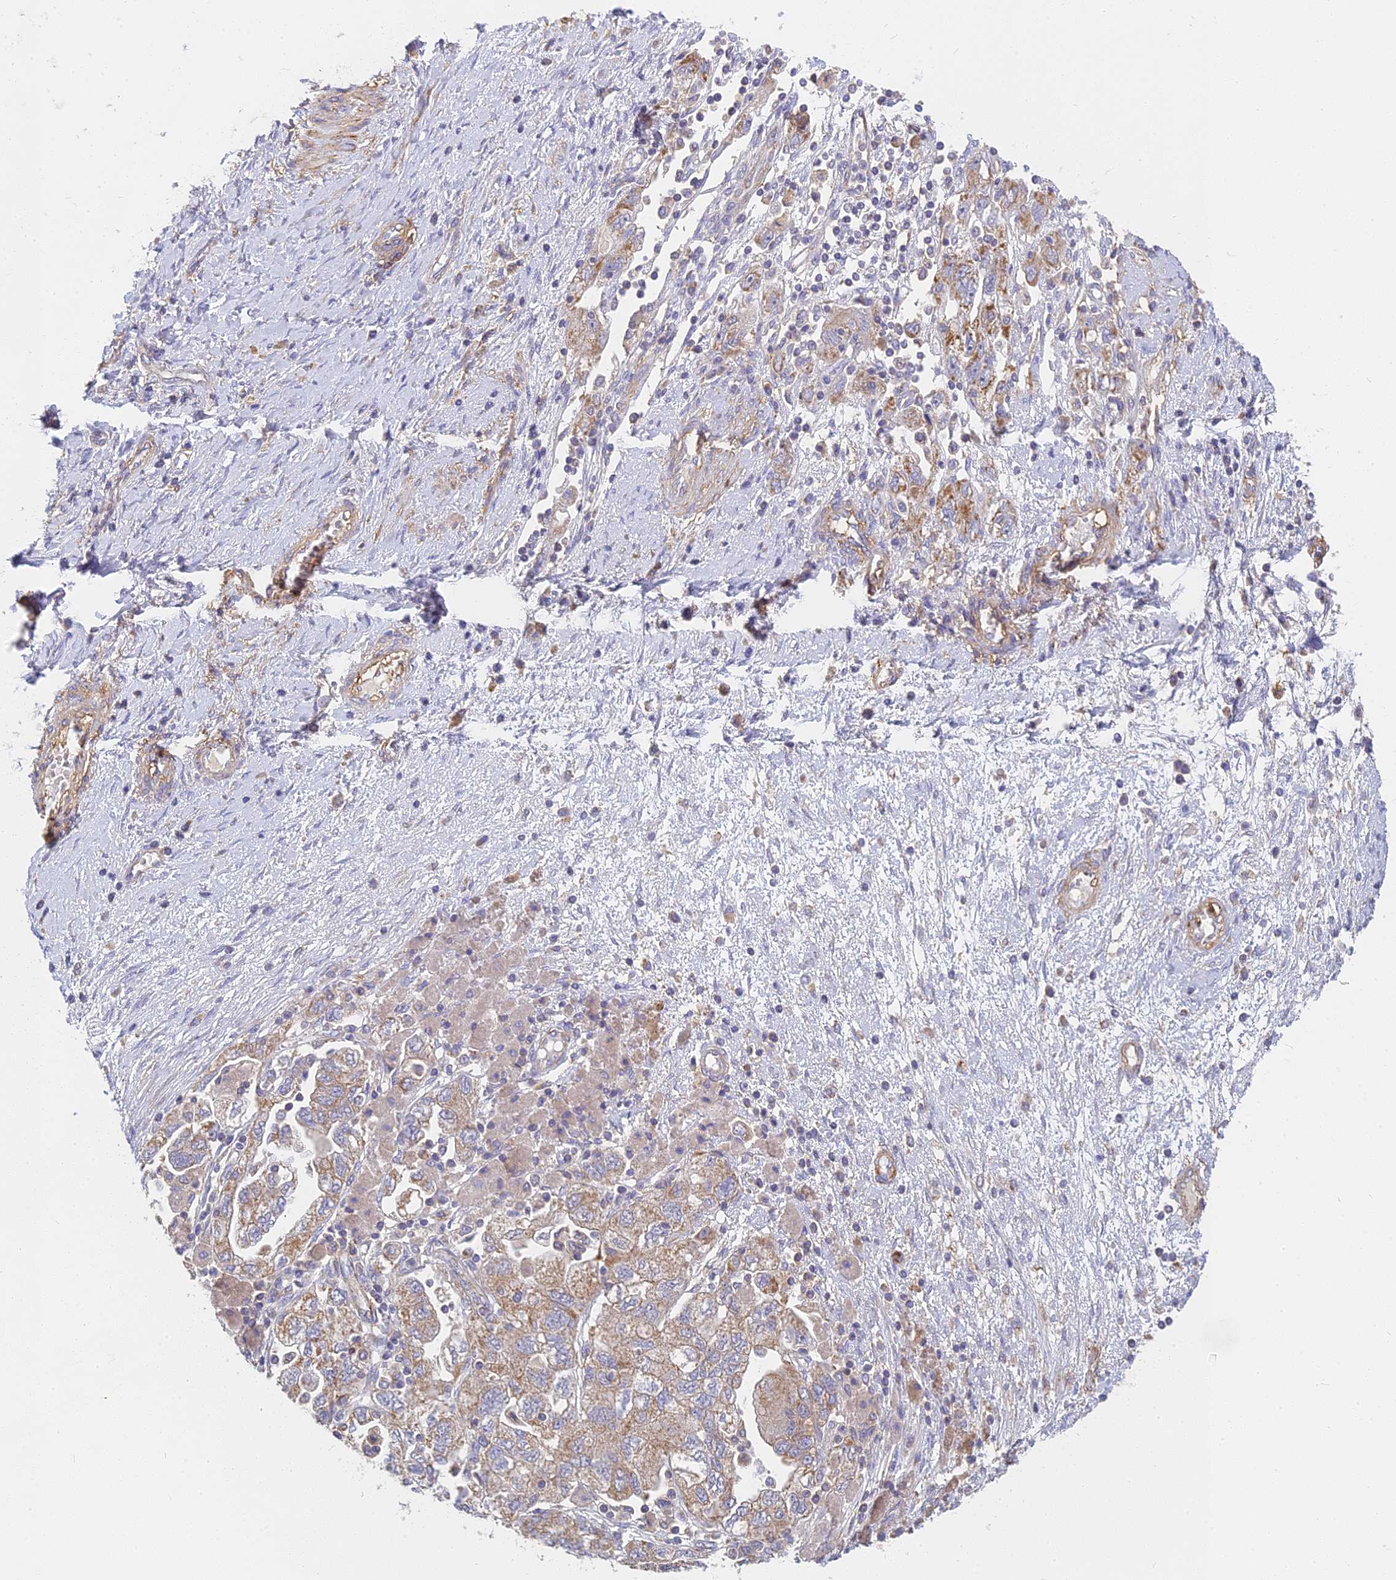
{"staining": {"intensity": "weak", "quantity": ">75%", "location": "cytoplasmic/membranous"}, "tissue": "ovarian cancer", "cell_type": "Tumor cells", "image_type": "cancer", "snomed": [{"axis": "morphology", "description": "Carcinoma, NOS"}, {"axis": "morphology", "description": "Cystadenocarcinoma, serous, NOS"}, {"axis": "topography", "description": "Ovary"}], "caption": "Immunohistochemical staining of ovarian cancer demonstrates weak cytoplasmic/membranous protein staining in approximately >75% of tumor cells.", "gene": "MRPL15", "patient": {"sex": "female", "age": 69}}